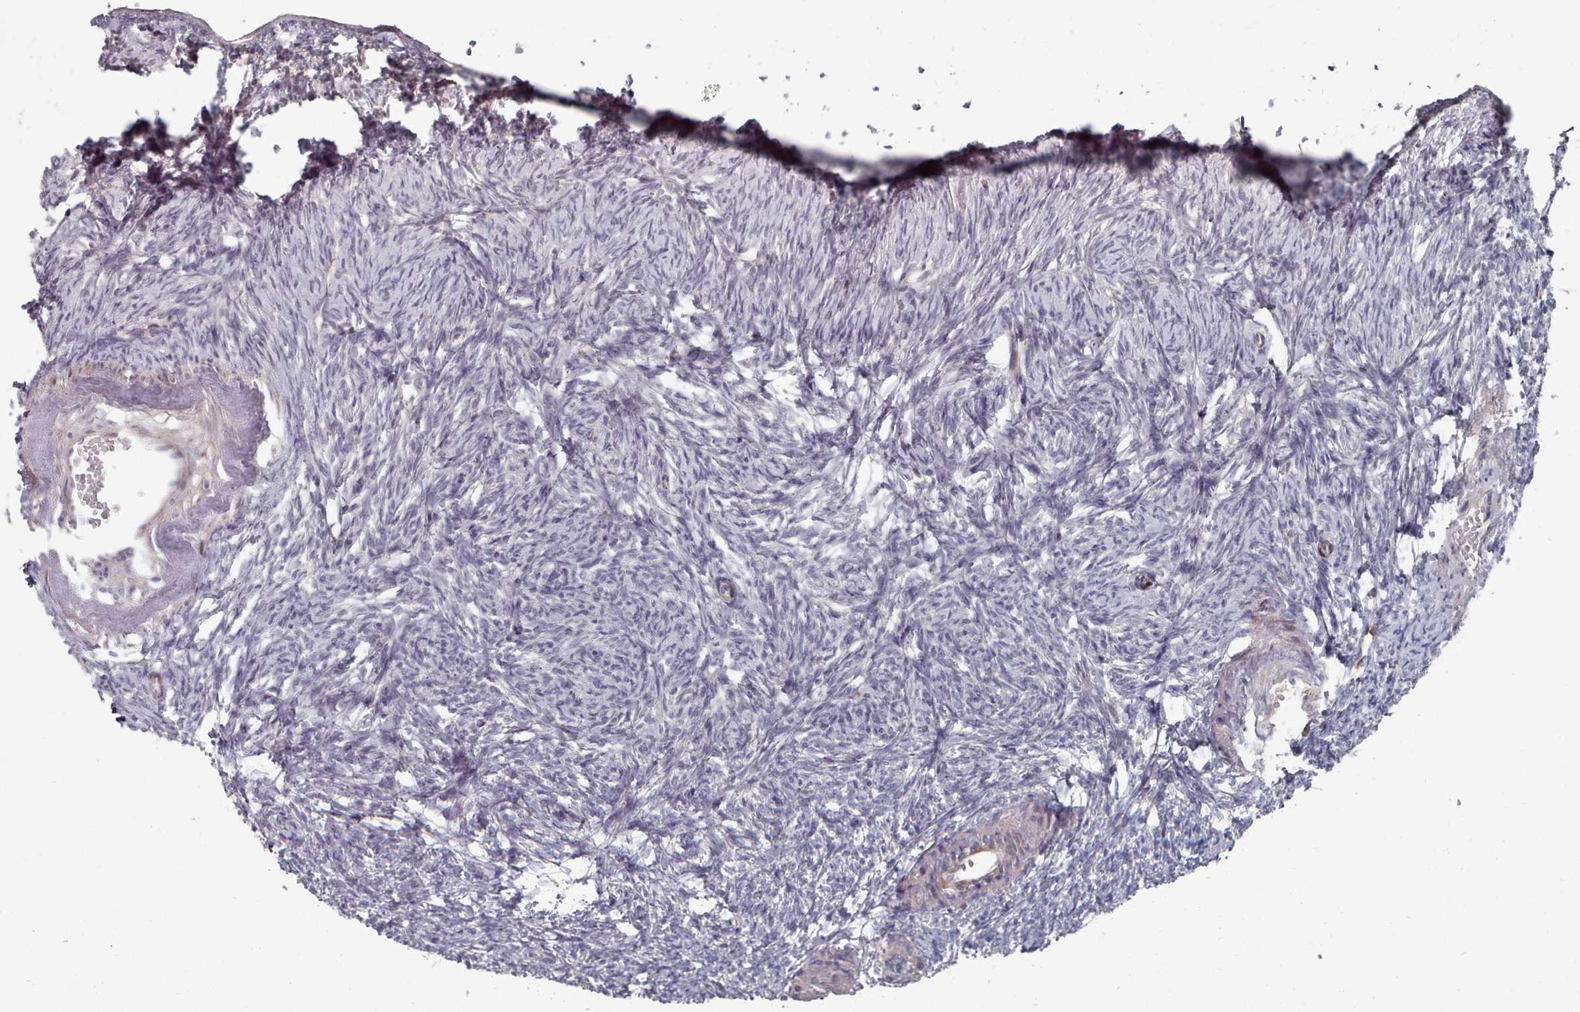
{"staining": {"intensity": "negative", "quantity": "none", "location": "none"}, "tissue": "ovary", "cell_type": "Ovarian stroma cells", "image_type": "normal", "snomed": [{"axis": "morphology", "description": "Normal tissue, NOS"}, {"axis": "topography", "description": "Ovary"}], "caption": "High power microscopy histopathology image of an immunohistochemistry (IHC) image of benign ovary, revealing no significant positivity in ovarian stroma cells.", "gene": "COL8A2", "patient": {"sex": "female", "age": 51}}